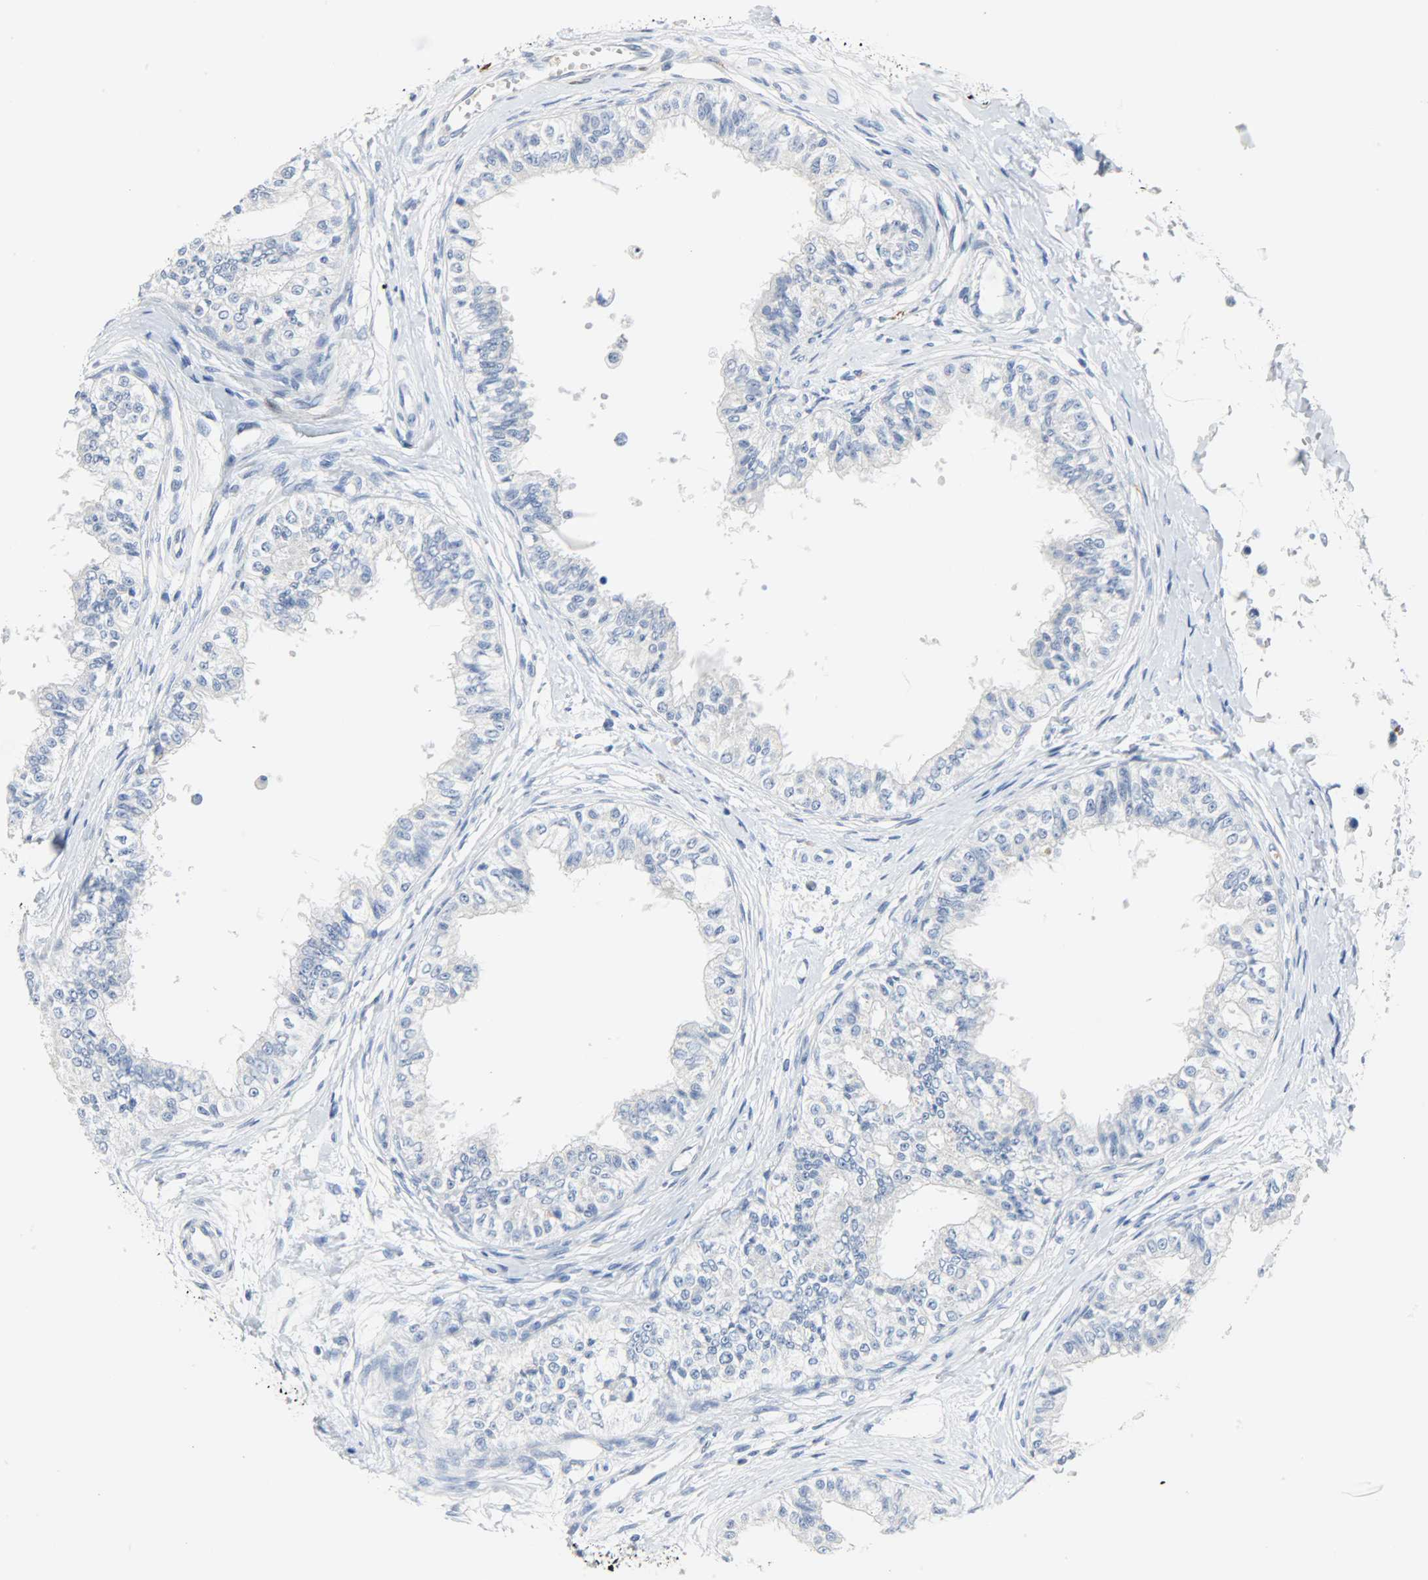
{"staining": {"intensity": "weak", "quantity": "<25%", "location": "cytoplasmic/membranous"}, "tissue": "epididymis", "cell_type": "Glandular cells", "image_type": "normal", "snomed": [{"axis": "morphology", "description": "Normal tissue, NOS"}, {"axis": "morphology", "description": "Adenocarcinoma, metastatic, NOS"}, {"axis": "topography", "description": "Testis"}, {"axis": "topography", "description": "Epididymis"}], "caption": "The micrograph demonstrates no staining of glandular cells in benign epididymis.", "gene": "CA3", "patient": {"sex": "male", "age": 26}}